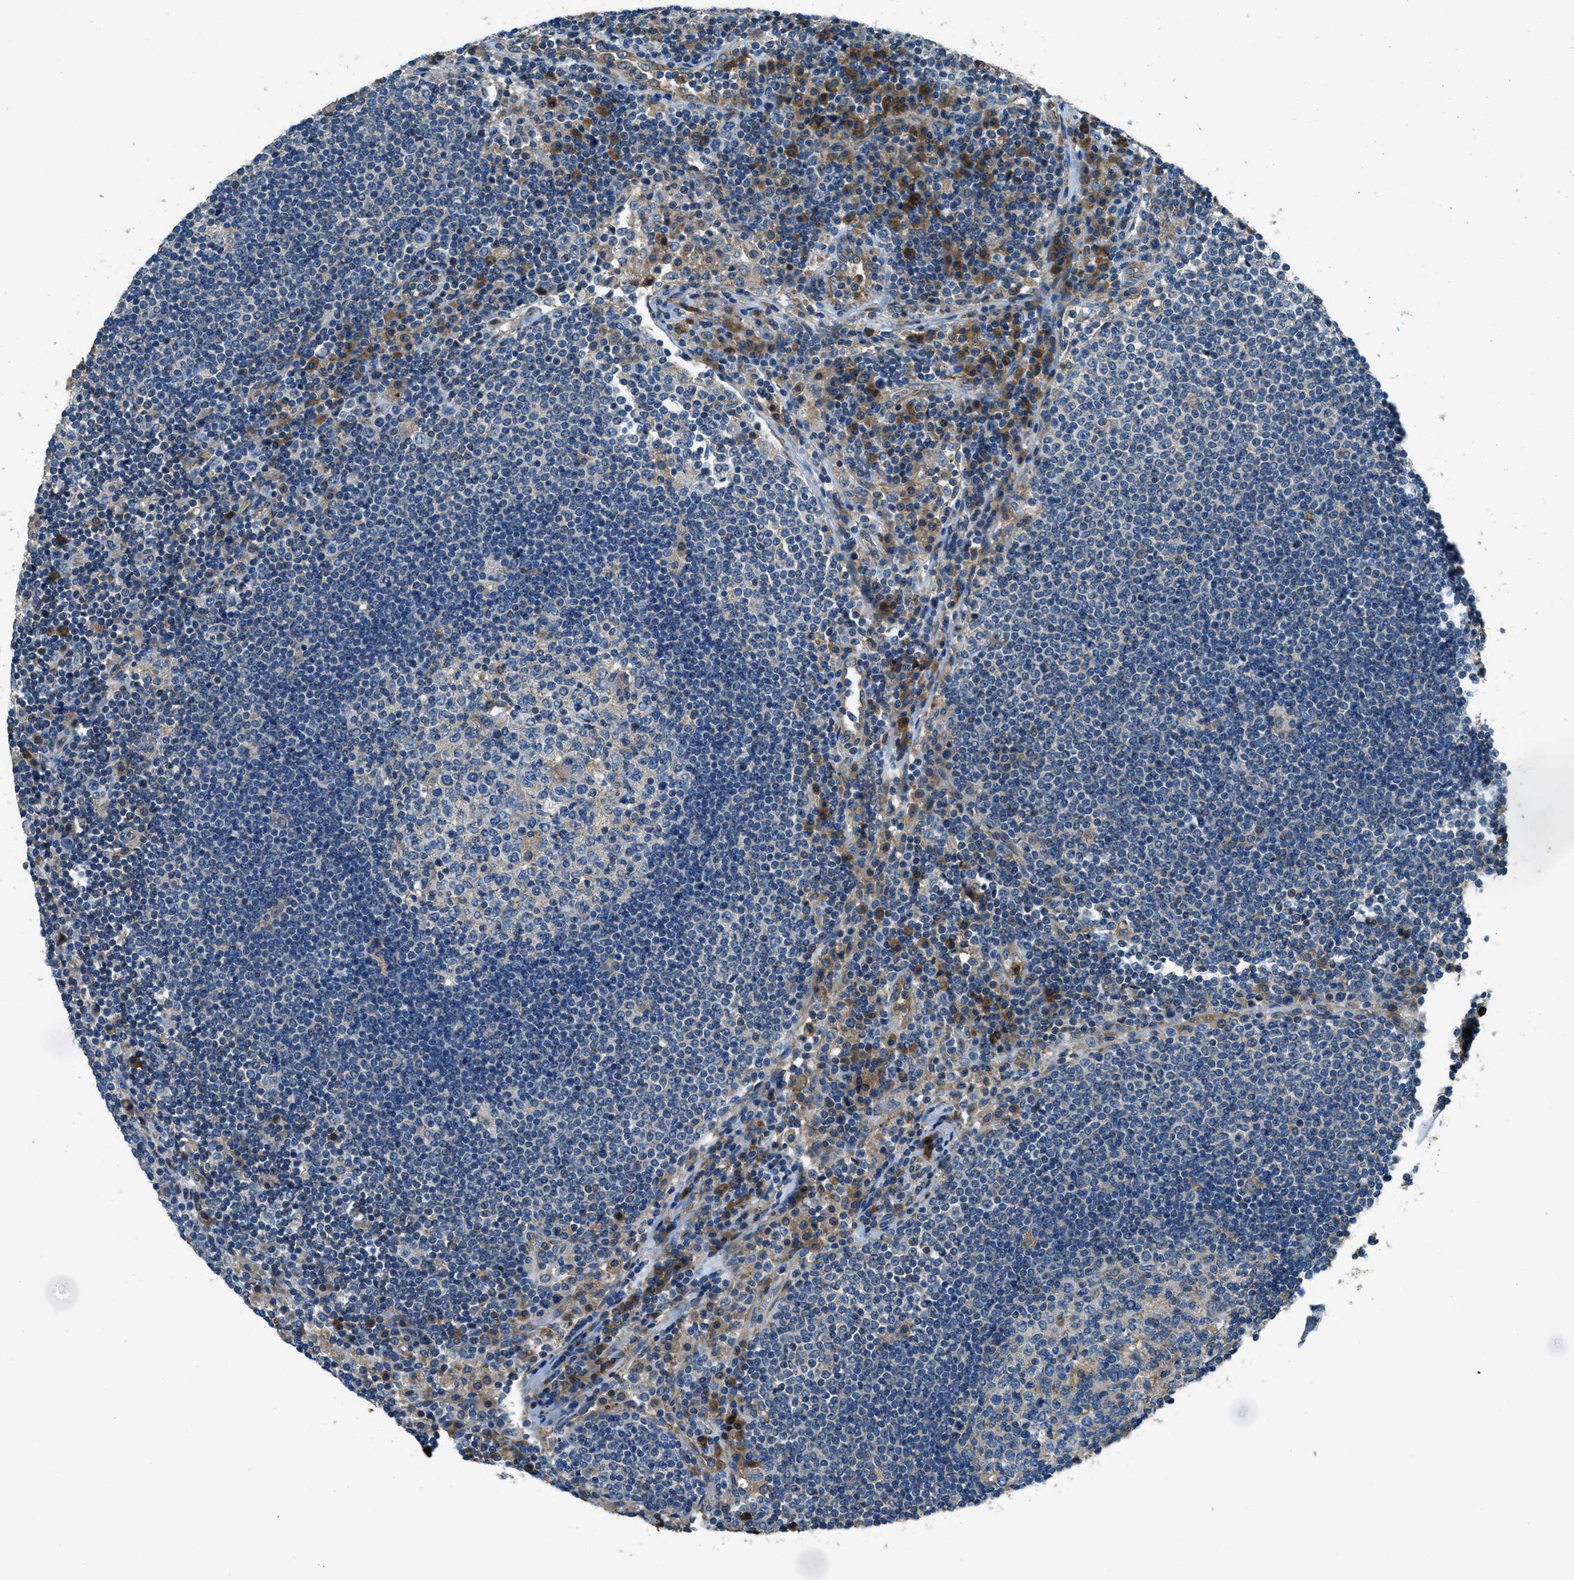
{"staining": {"intensity": "moderate", "quantity": "<25%", "location": "cytoplasmic/membranous"}, "tissue": "lymph node", "cell_type": "Germinal center cells", "image_type": "normal", "snomed": [{"axis": "morphology", "description": "Normal tissue, NOS"}, {"axis": "topography", "description": "Lymph node"}], "caption": "Immunohistochemical staining of benign lymph node reveals <25% levels of moderate cytoplasmic/membranous protein expression in approximately <25% of germinal center cells.", "gene": "GIMAP8", "patient": {"sex": "female", "age": 53}}